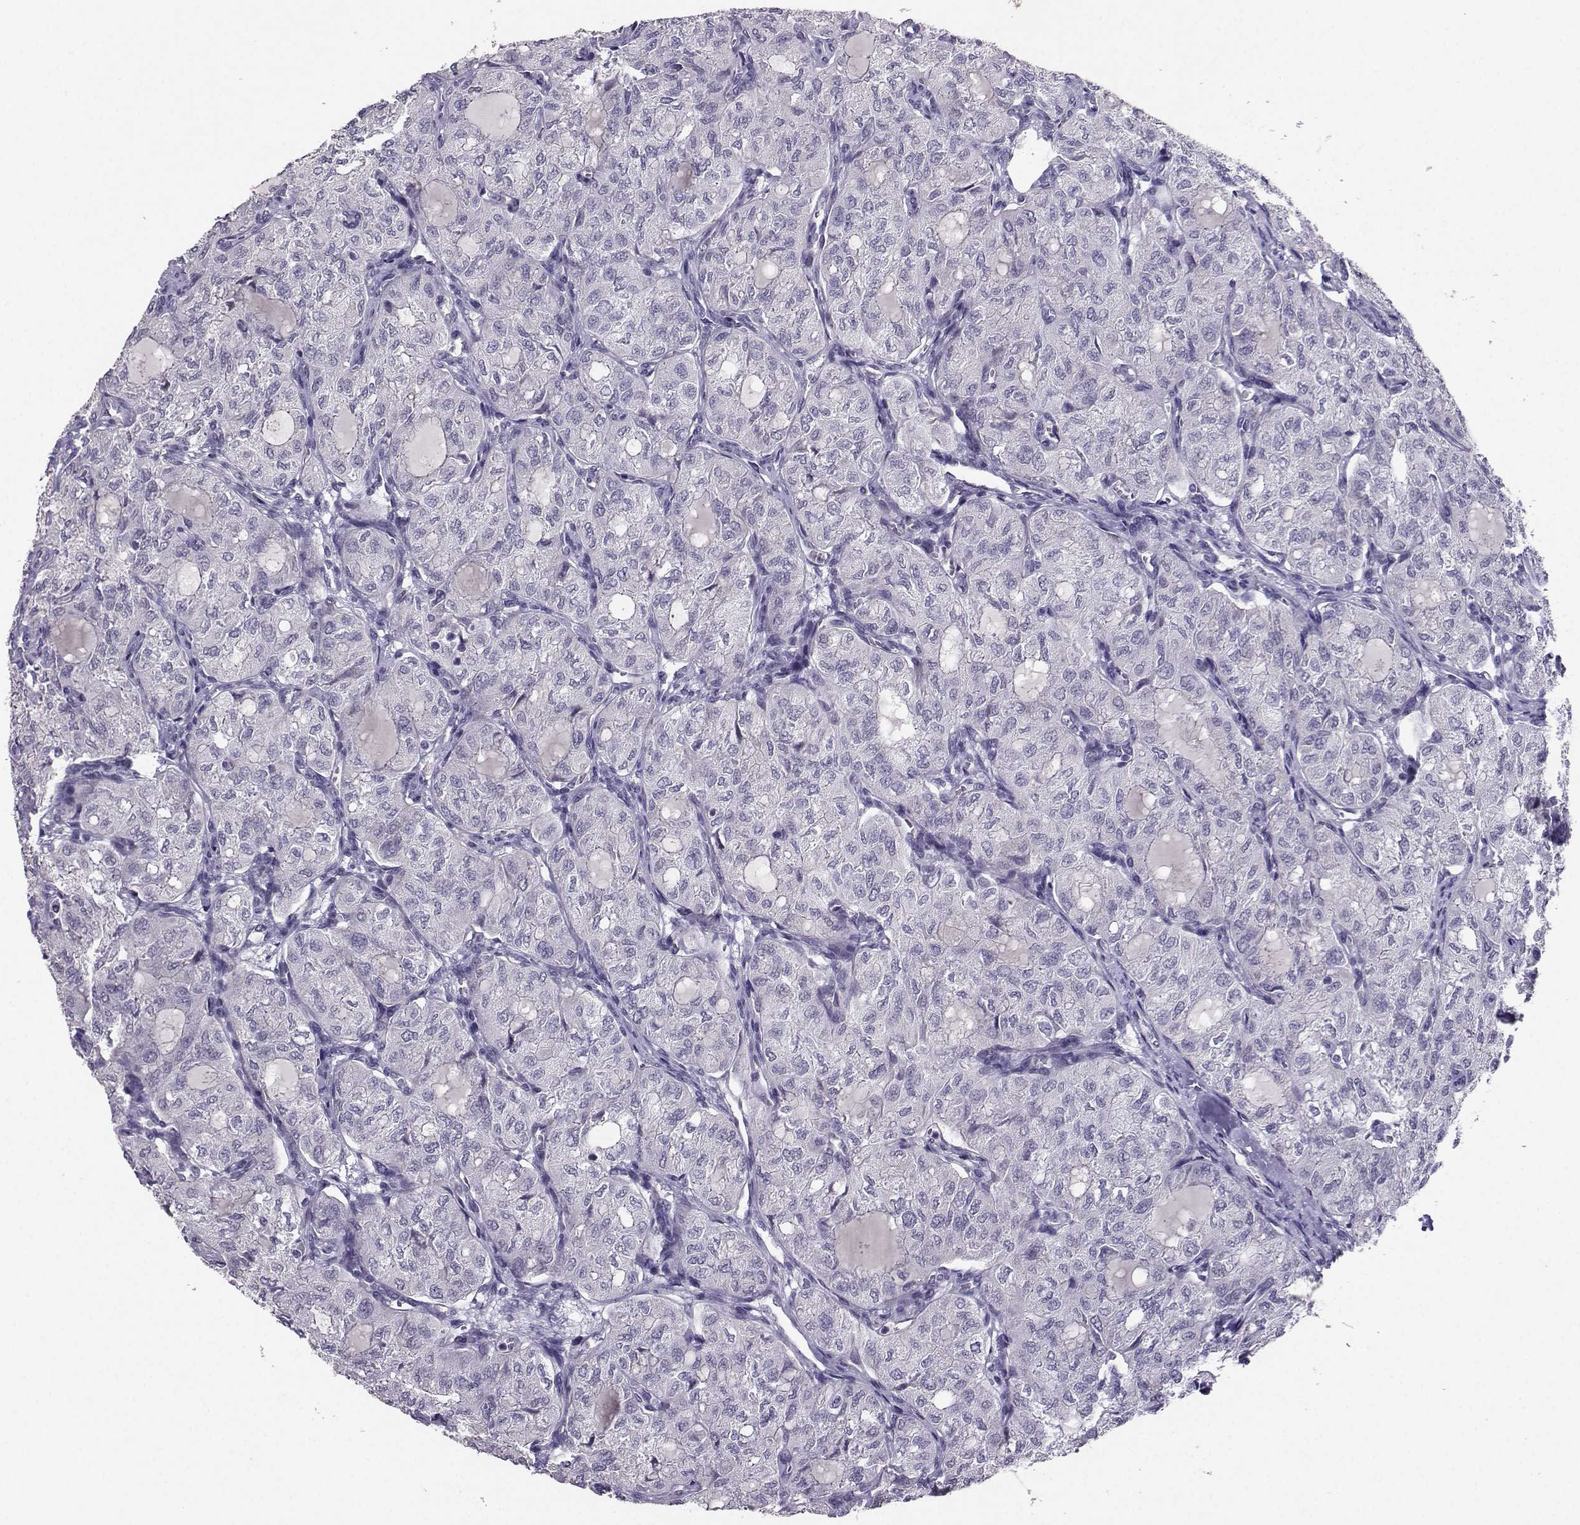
{"staining": {"intensity": "negative", "quantity": "none", "location": "none"}, "tissue": "thyroid cancer", "cell_type": "Tumor cells", "image_type": "cancer", "snomed": [{"axis": "morphology", "description": "Follicular adenoma carcinoma, NOS"}, {"axis": "topography", "description": "Thyroid gland"}], "caption": "An immunohistochemistry (IHC) histopathology image of thyroid follicular adenoma carcinoma is shown. There is no staining in tumor cells of thyroid follicular adenoma carcinoma.", "gene": "CARTPT", "patient": {"sex": "male", "age": 75}}